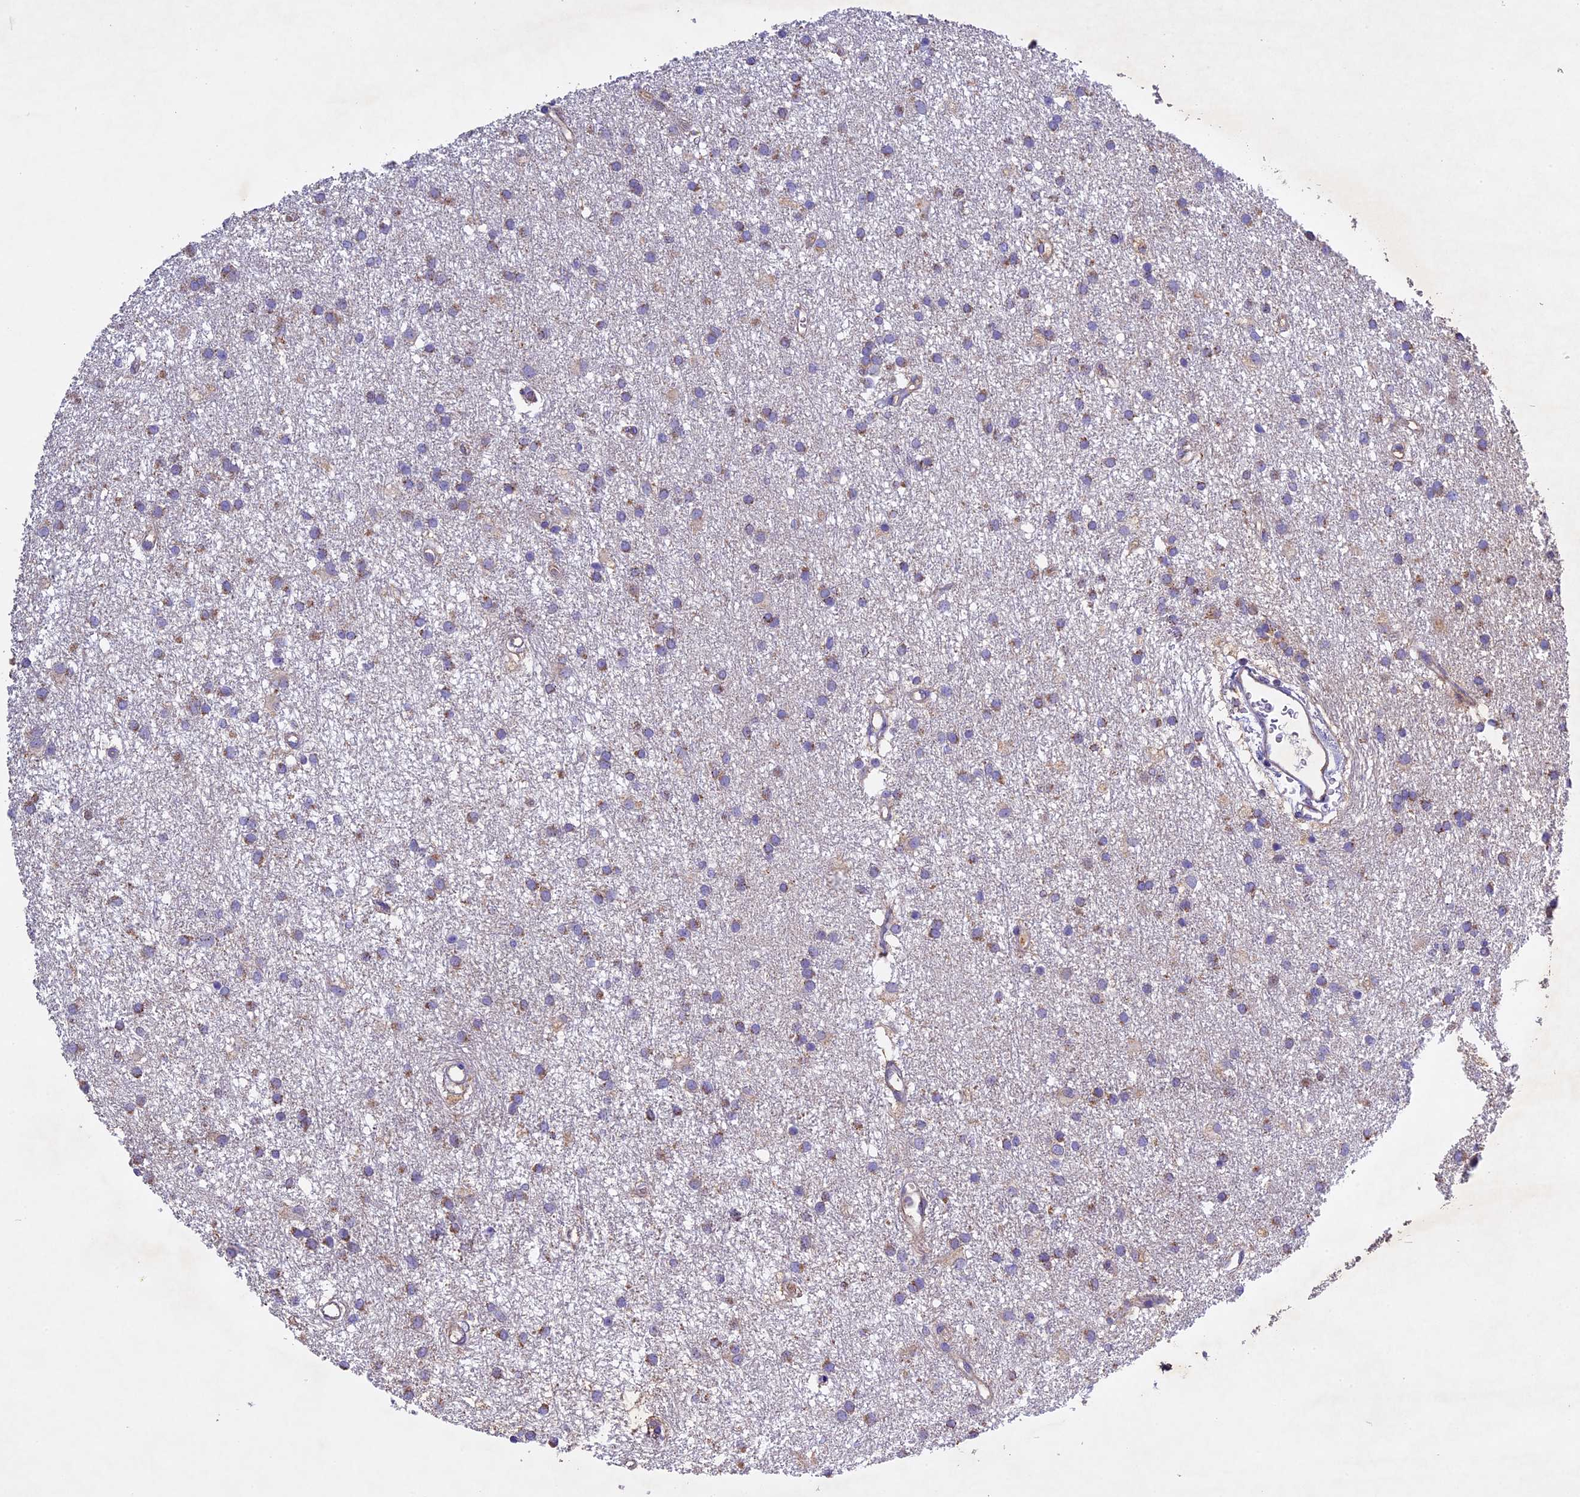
{"staining": {"intensity": "weak", "quantity": "25%-75%", "location": "cytoplasmic/membranous"}, "tissue": "glioma", "cell_type": "Tumor cells", "image_type": "cancer", "snomed": [{"axis": "morphology", "description": "Glioma, malignant, High grade"}, {"axis": "topography", "description": "Brain"}], "caption": "Protein expression analysis of glioma demonstrates weak cytoplasmic/membranous expression in about 25%-75% of tumor cells. Using DAB (3,3'-diaminobenzidine) (brown) and hematoxylin (blue) stains, captured at high magnification using brightfield microscopy.", "gene": "OCEL1", "patient": {"sex": "male", "age": 77}}